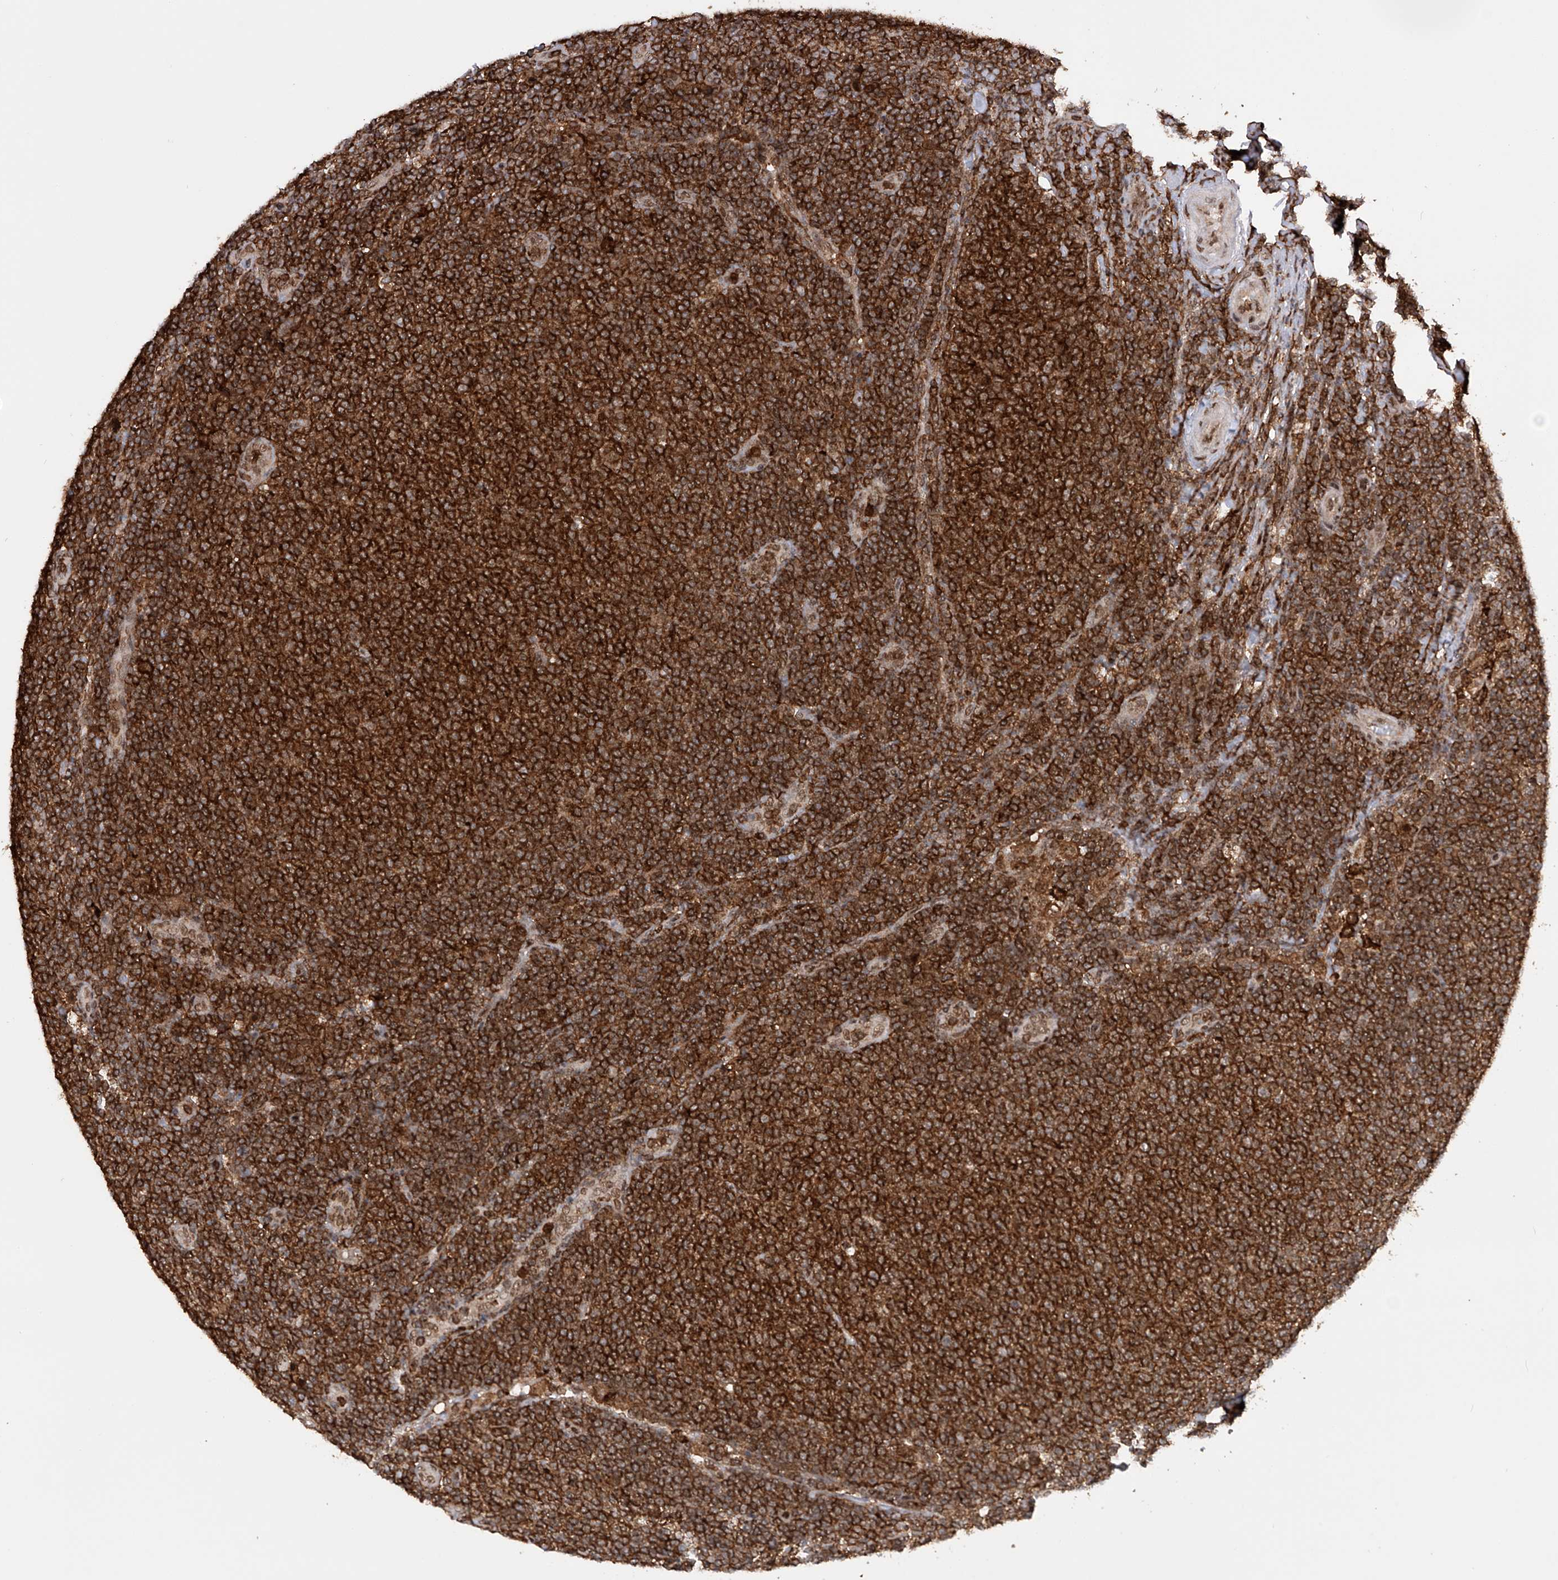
{"staining": {"intensity": "strong", "quantity": ">75%", "location": "cytoplasmic/membranous"}, "tissue": "lymphoma", "cell_type": "Tumor cells", "image_type": "cancer", "snomed": [{"axis": "morphology", "description": "Malignant lymphoma, non-Hodgkin's type, Low grade"}, {"axis": "topography", "description": "Lymph node"}], "caption": "Protein staining of lymphoma tissue exhibits strong cytoplasmic/membranous positivity in approximately >75% of tumor cells.", "gene": "ZNF280D", "patient": {"sex": "male", "age": 66}}